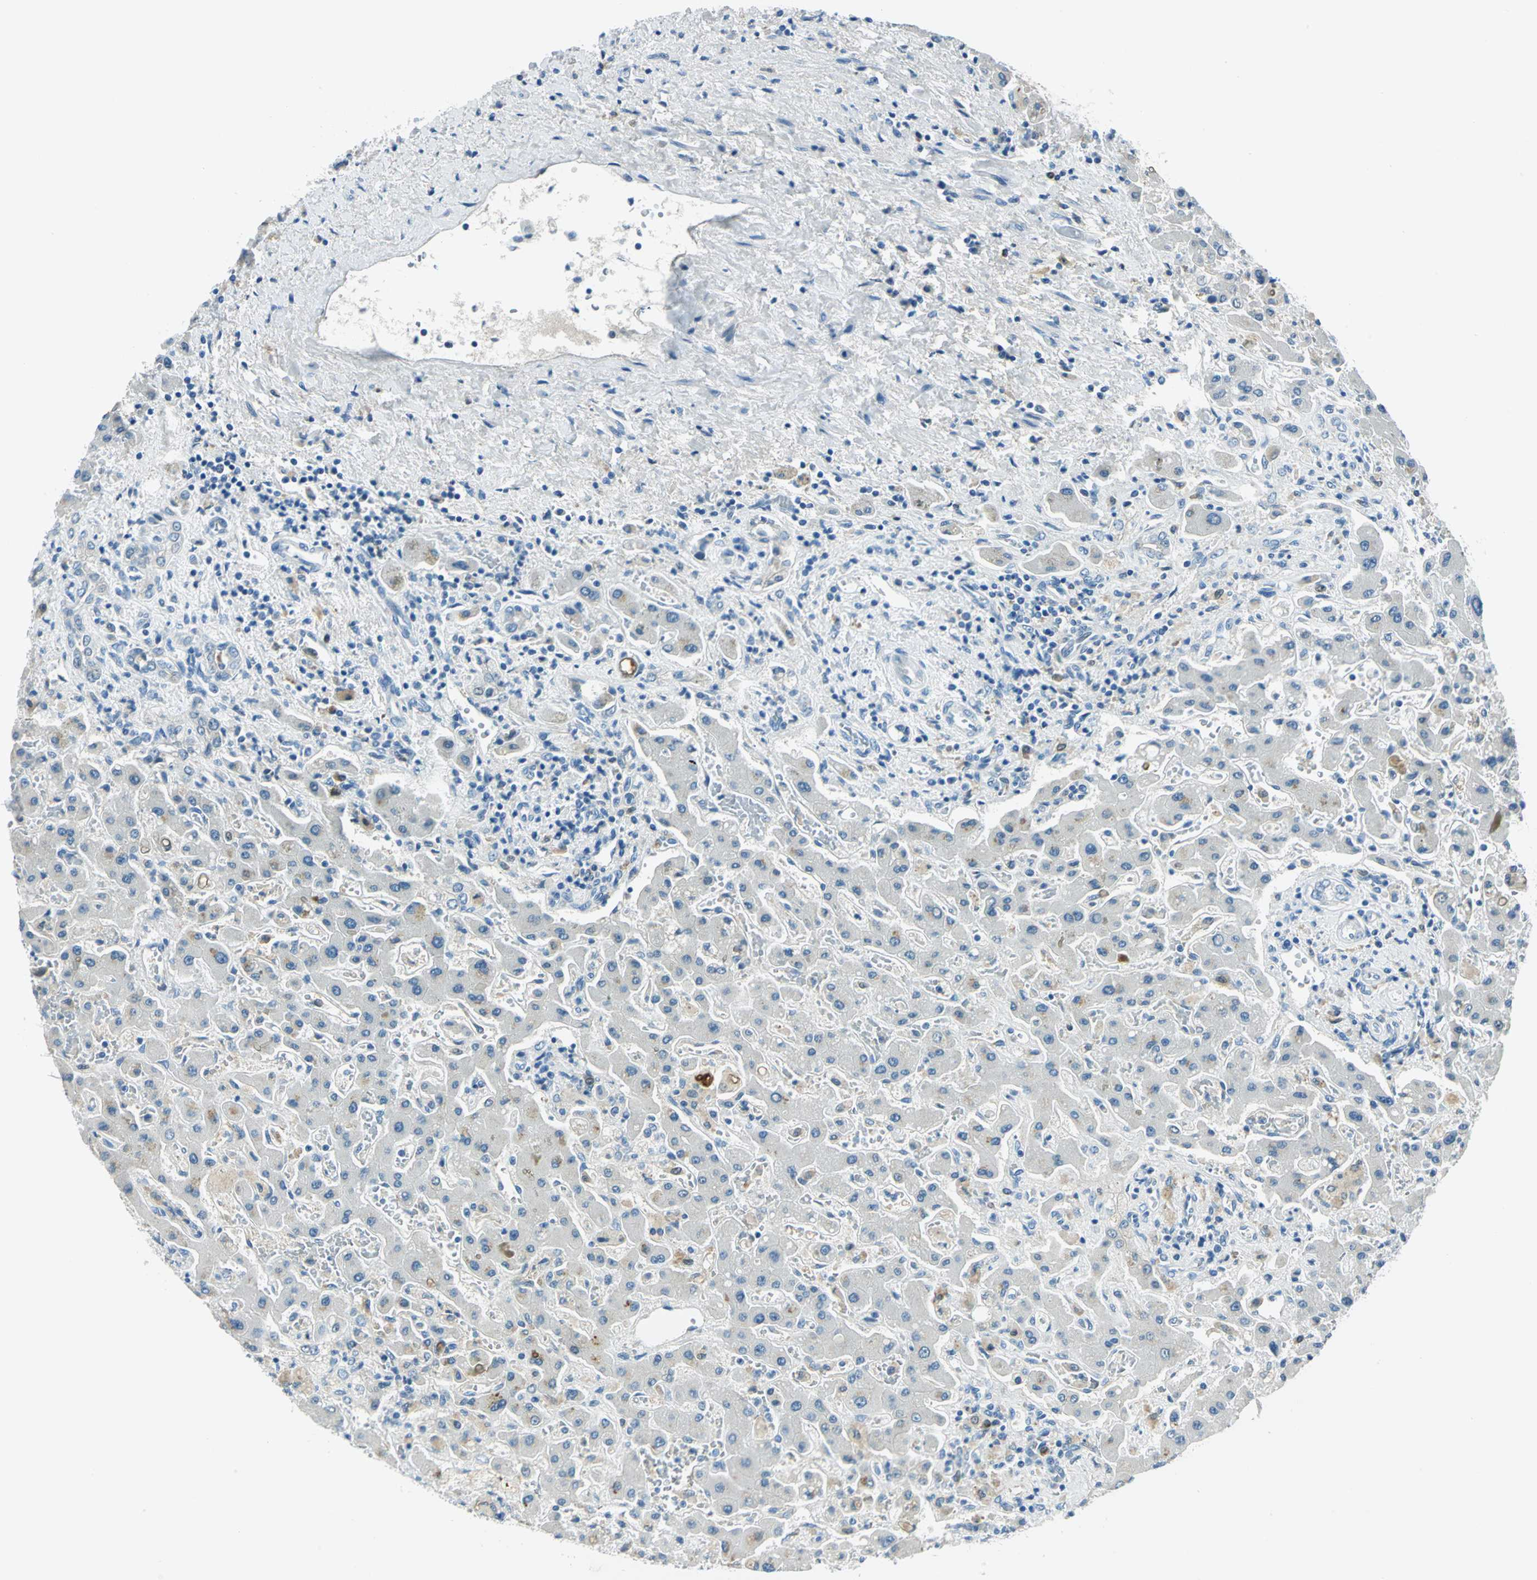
{"staining": {"intensity": "weak", "quantity": "<25%", "location": "cytoplasmic/membranous"}, "tissue": "liver cancer", "cell_type": "Tumor cells", "image_type": "cancer", "snomed": [{"axis": "morphology", "description": "Cholangiocarcinoma"}, {"axis": "topography", "description": "Liver"}], "caption": "A high-resolution micrograph shows immunohistochemistry staining of liver cancer (cholangiocarcinoma), which shows no significant staining in tumor cells. Nuclei are stained in blue.", "gene": "AKR1A1", "patient": {"sex": "male", "age": 50}}